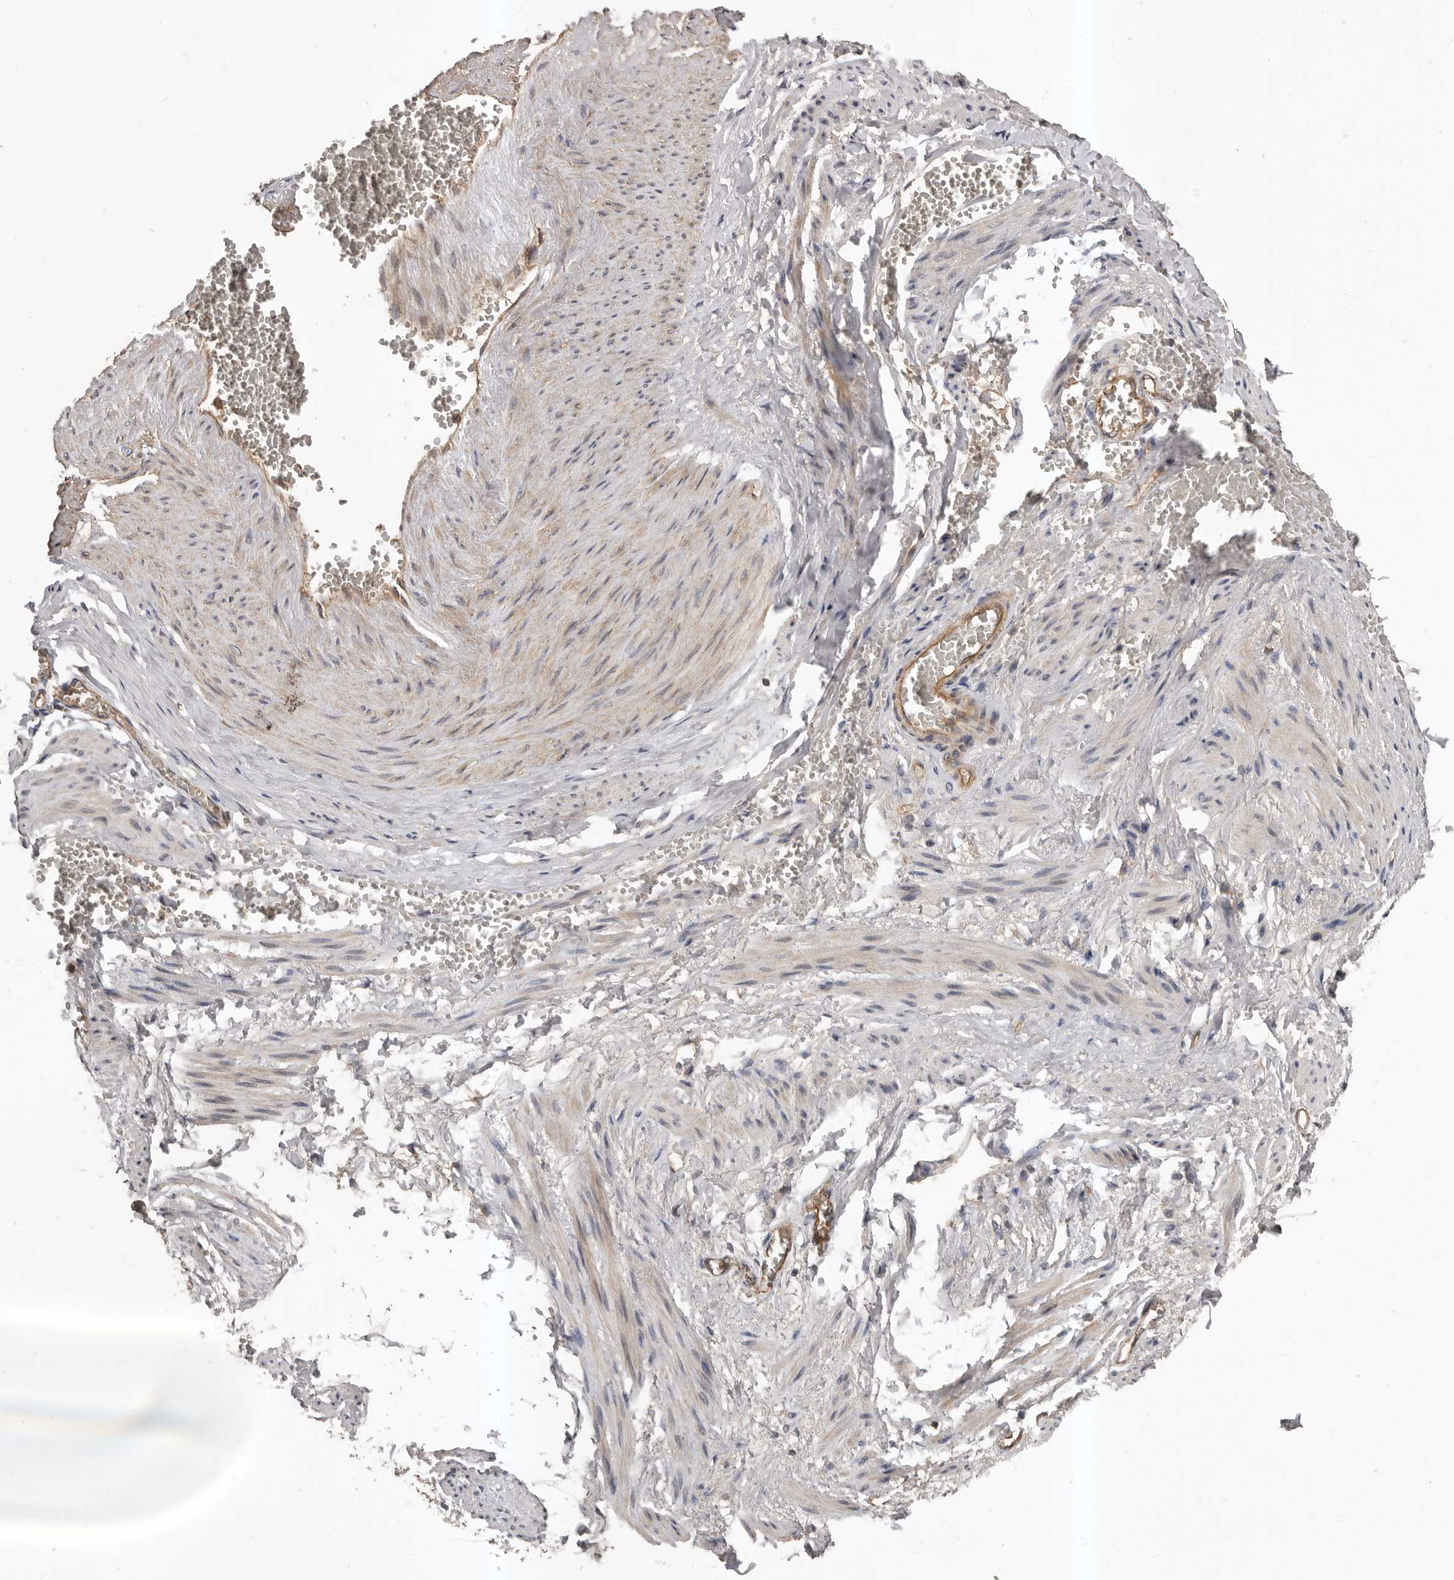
{"staining": {"intensity": "weak", "quantity": "25%-75%", "location": "cytoplasmic/membranous"}, "tissue": "adipose tissue", "cell_type": "Adipocytes", "image_type": "normal", "snomed": [{"axis": "morphology", "description": "Normal tissue, NOS"}, {"axis": "topography", "description": "Smooth muscle"}, {"axis": "topography", "description": "Peripheral nerve tissue"}], "caption": "Weak cytoplasmic/membranous staining for a protein is appreciated in approximately 25%-75% of adipocytes of benign adipose tissue using immunohistochemistry.", "gene": "PNRC2", "patient": {"sex": "female", "age": 39}}